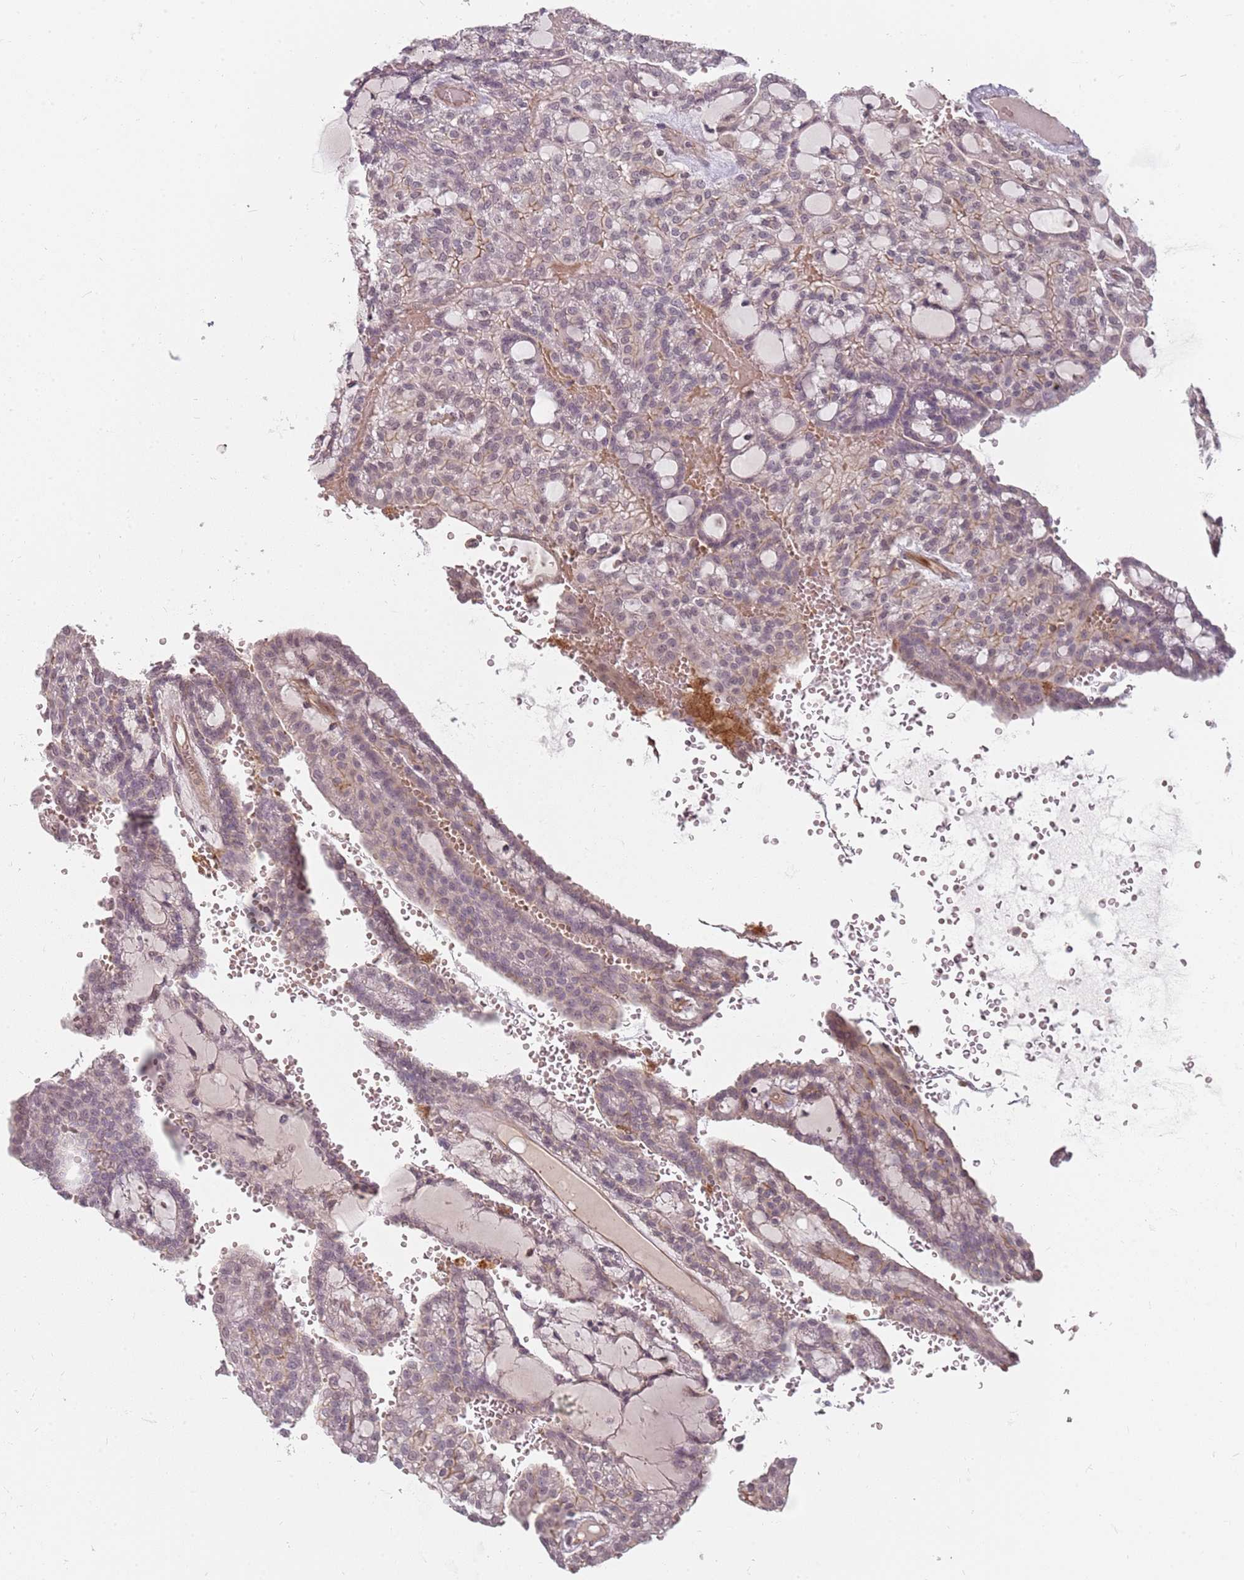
{"staining": {"intensity": "weak", "quantity": "<25%", "location": "cytoplasmic/membranous"}, "tissue": "renal cancer", "cell_type": "Tumor cells", "image_type": "cancer", "snomed": [{"axis": "morphology", "description": "Adenocarcinoma, NOS"}, {"axis": "topography", "description": "Kidney"}], "caption": "Immunohistochemical staining of renal adenocarcinoma shows no significant staining in tumor cells.", "gene": "PPP1R14C", "patient": {"sex": "male", "age": 63}}